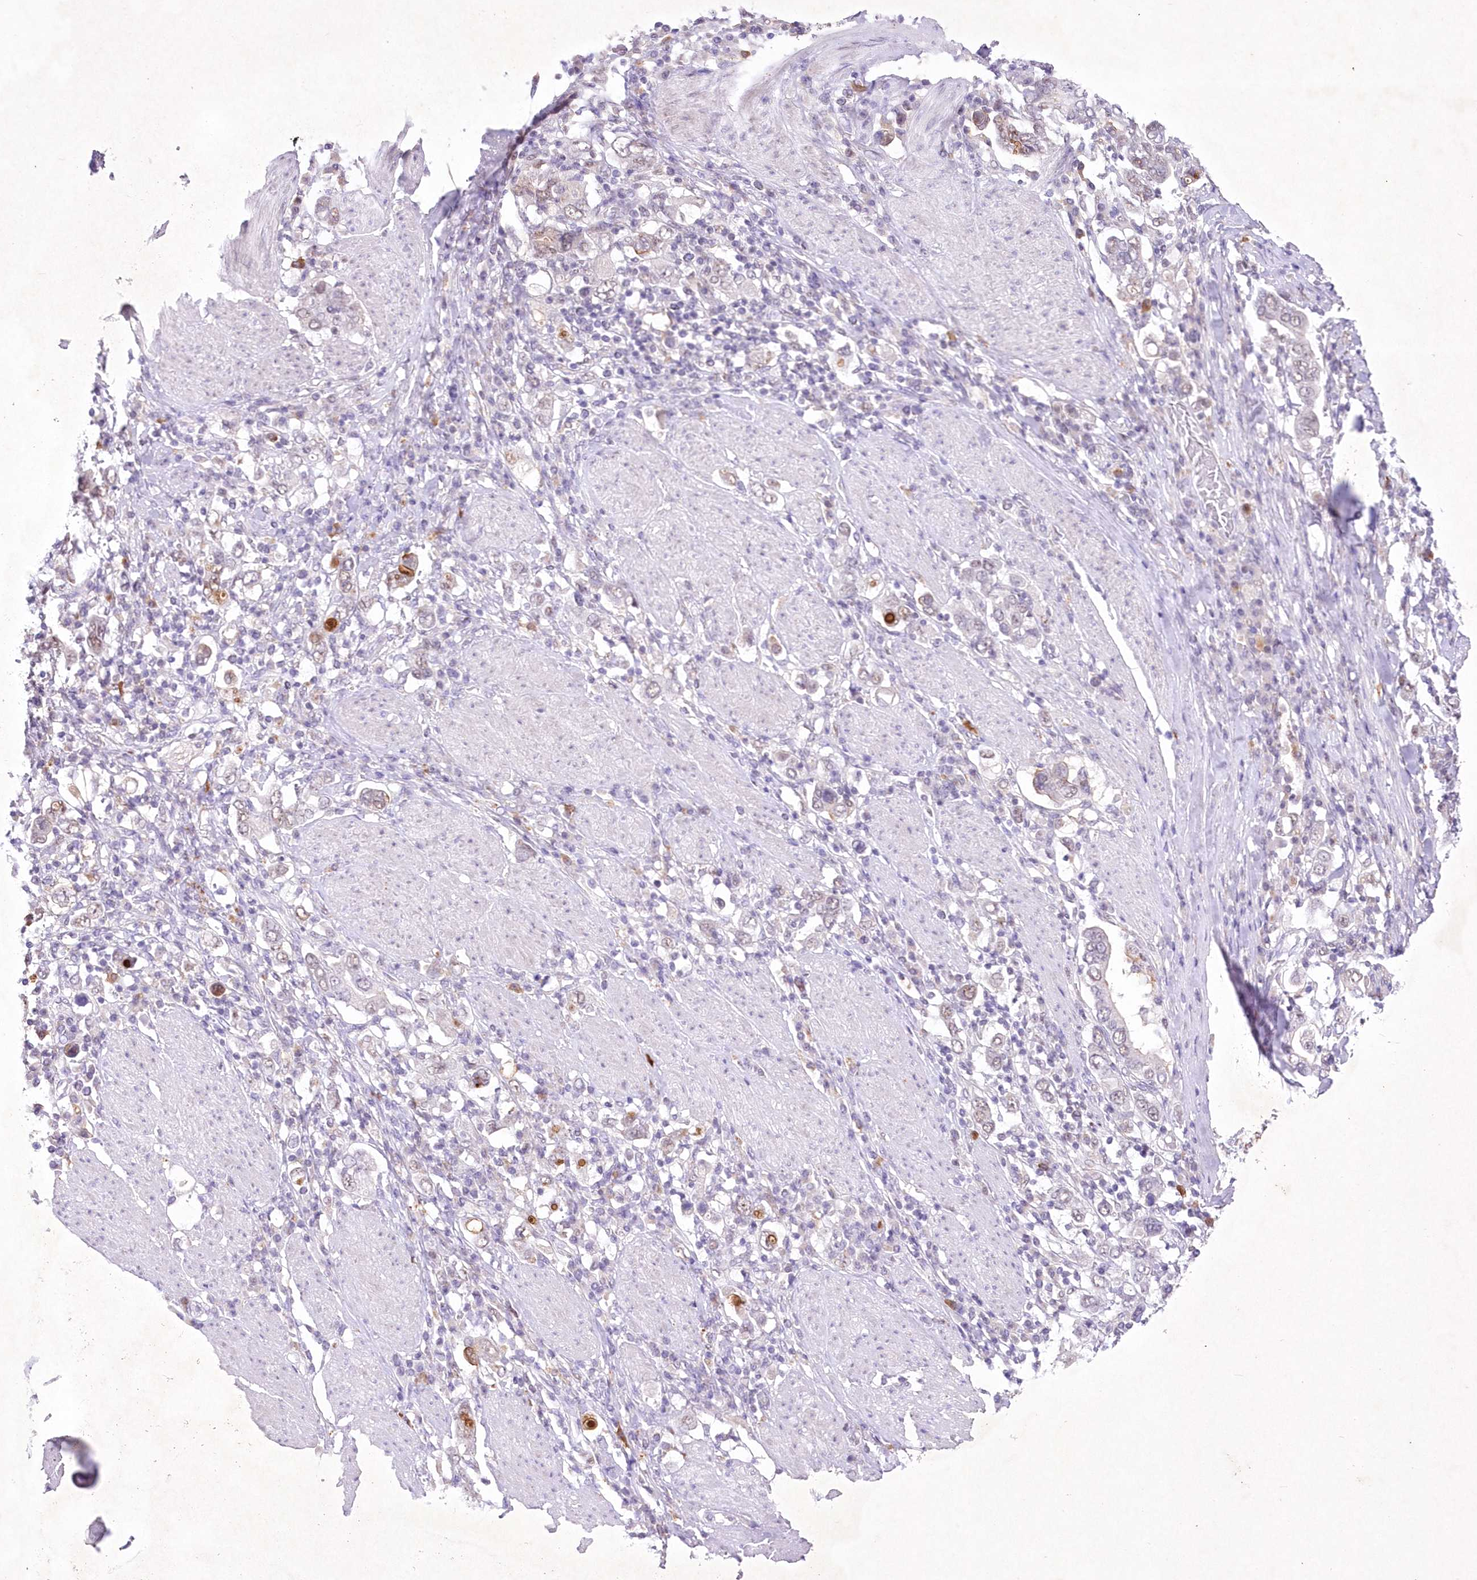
{"staining": {"intensity": "weak", "quantity": "<25%", "location": "nuclear"}, "tissue": "stomach cancer", "cell_type": "Tumor cells", "image_type": "cancer", "snomed": [{"axis": "morphology", "description": "Adenocarcinoma, NOS"}, {"axis": "topography", "description": "Stomach, upper"}], "caption": "Image shows no significant protein staining in tumor cells of adenocarcinoma (stomach). (DAB immunohistochemistry, high magnification).", "gene": "RBM27", "patient": {"sex": "male", "age": 62}}